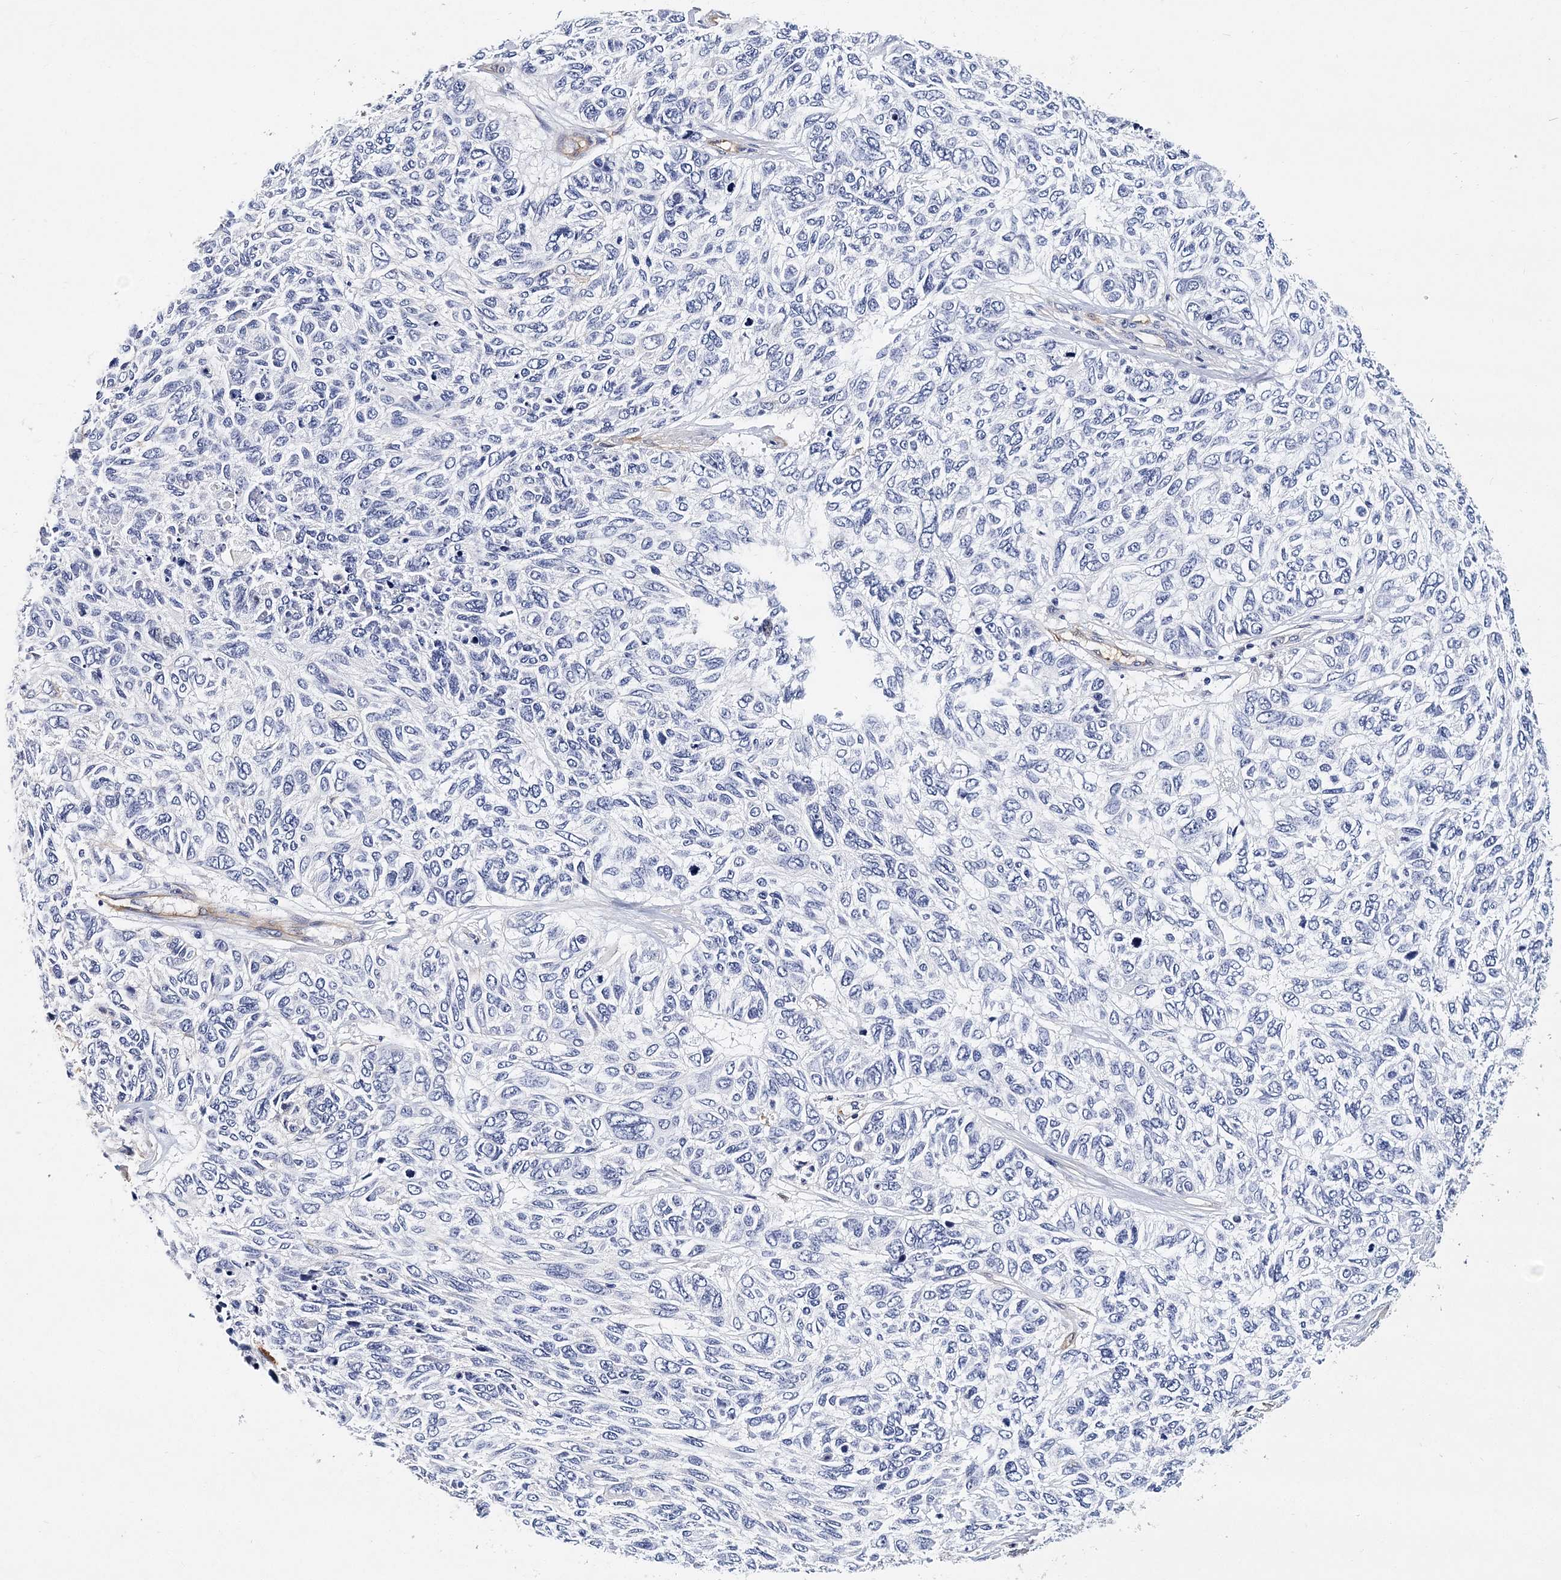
{"staining": {"intensity": "negative", "quantity": "none", "location": "none"}, "tissue": "skin cancer", "cell_type": "Tumor cells", "image_type": "cancer", "snomed": [{"axis": "morphology", "description": "Basal cell carcinoma"}, {"axis": "topography", "description": "Skin"}], "caption": "Immunohistochemical staining of skin basal cell carcinoma exhibits no significant expression in tumor cells. The staining is performed using DAB brown chromogen with nuclei counter-stained in using hematoxylin.", "gene": "ITGA2B", "patient": {"sex": "female", "age": 65}}